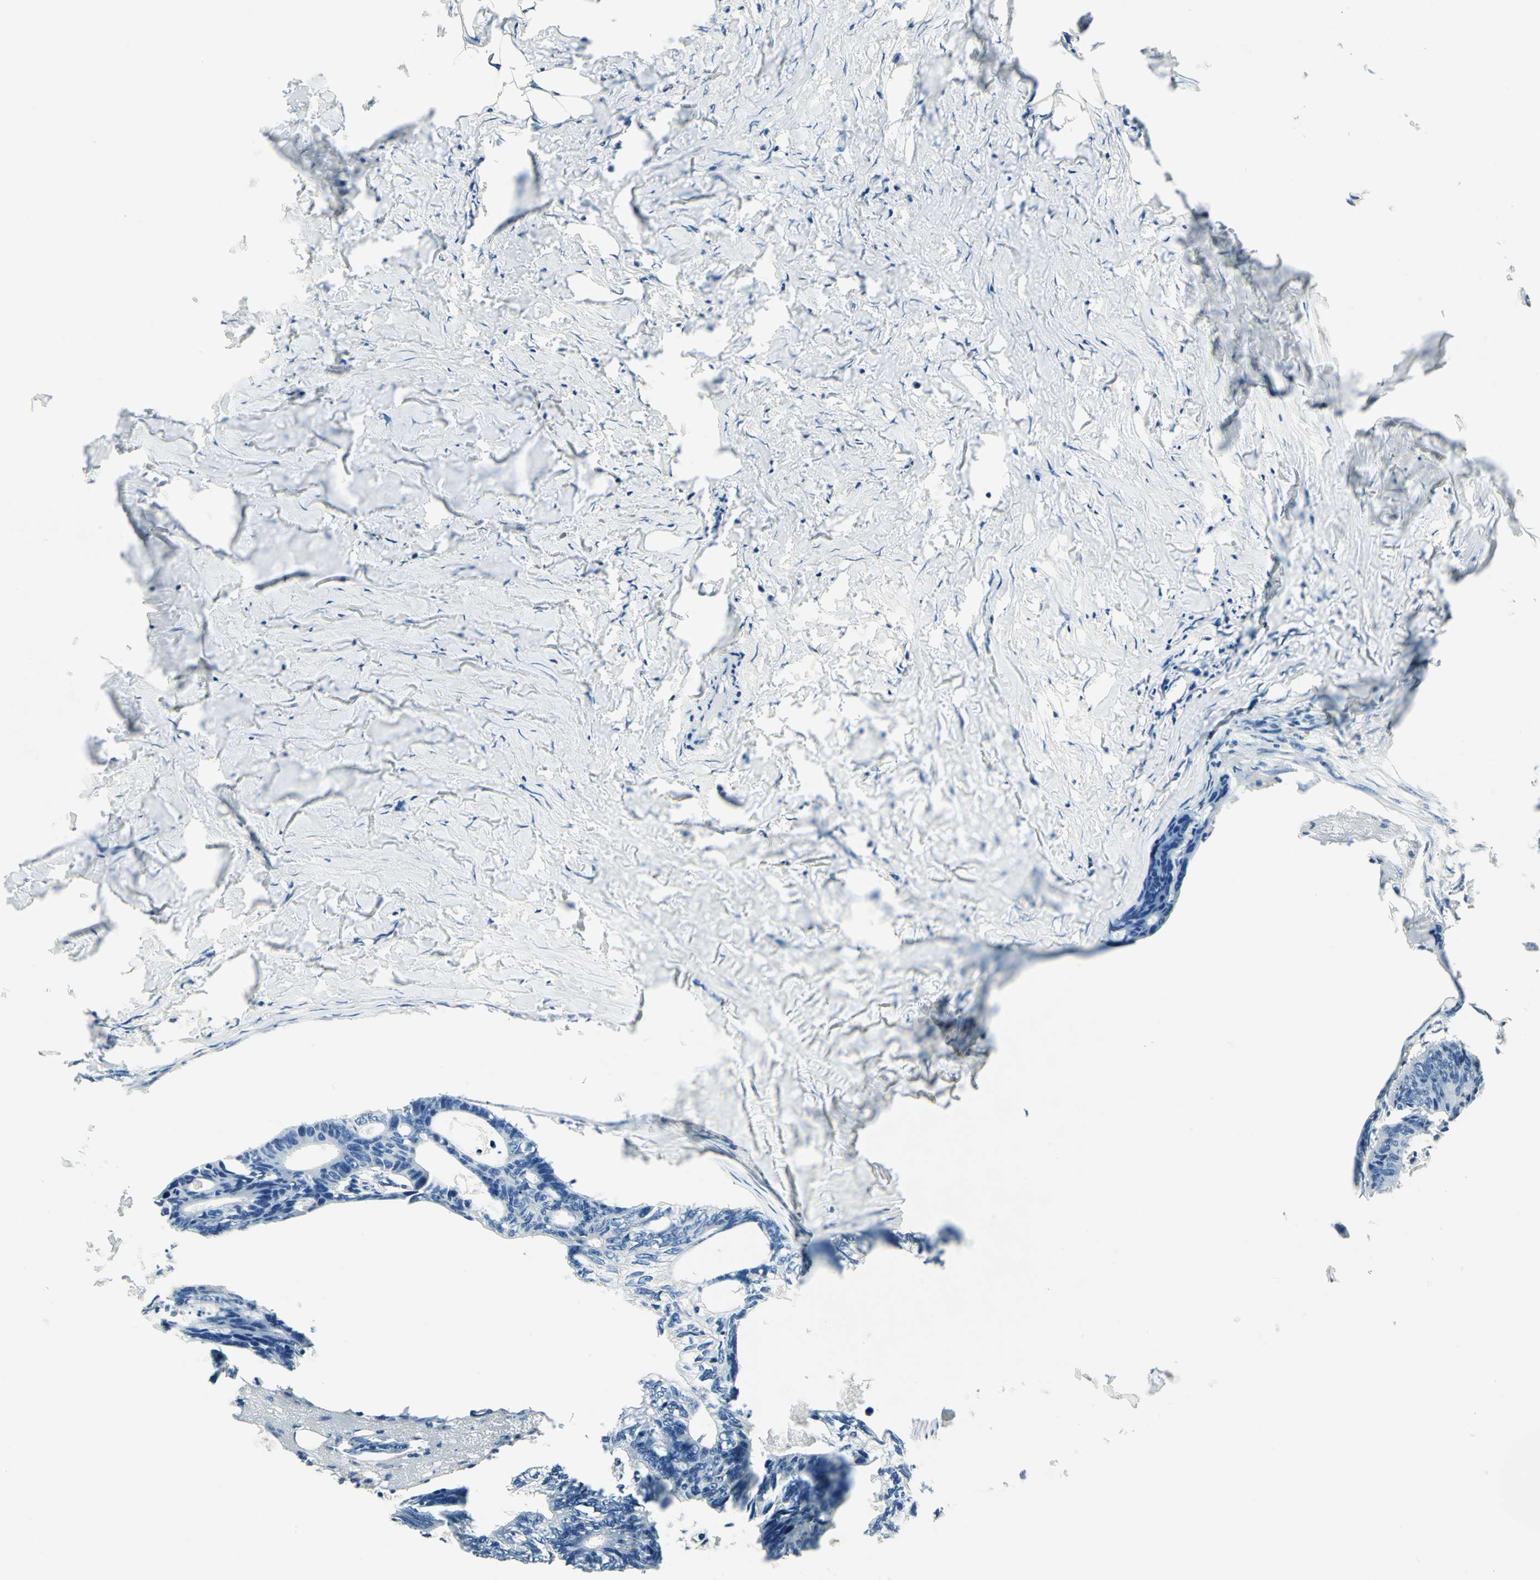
{"staining": {"intensity": "moderate", "quantity": "<25%", "location": "cytoplasmic/membranous"}, "tissue": "colorectal cancer", "cell_type": "Tumor cells", "image_type": "cancer", "snomed": [{"axis": "morphology", "description": "Adenocarcinoma, NOS"}, {"axis": "topography", "description": "Colon"}], "caption": "An immunohistochemistry histopathology image of neoplastic tissue is shown. Protein staining in brown highlights moderate cytoplasmic/membranous positivity in adenocarcinoma (colorectal) within tumor cells.", "gene": "ARSA", "patient": {"sex": "female", "age": 55}}